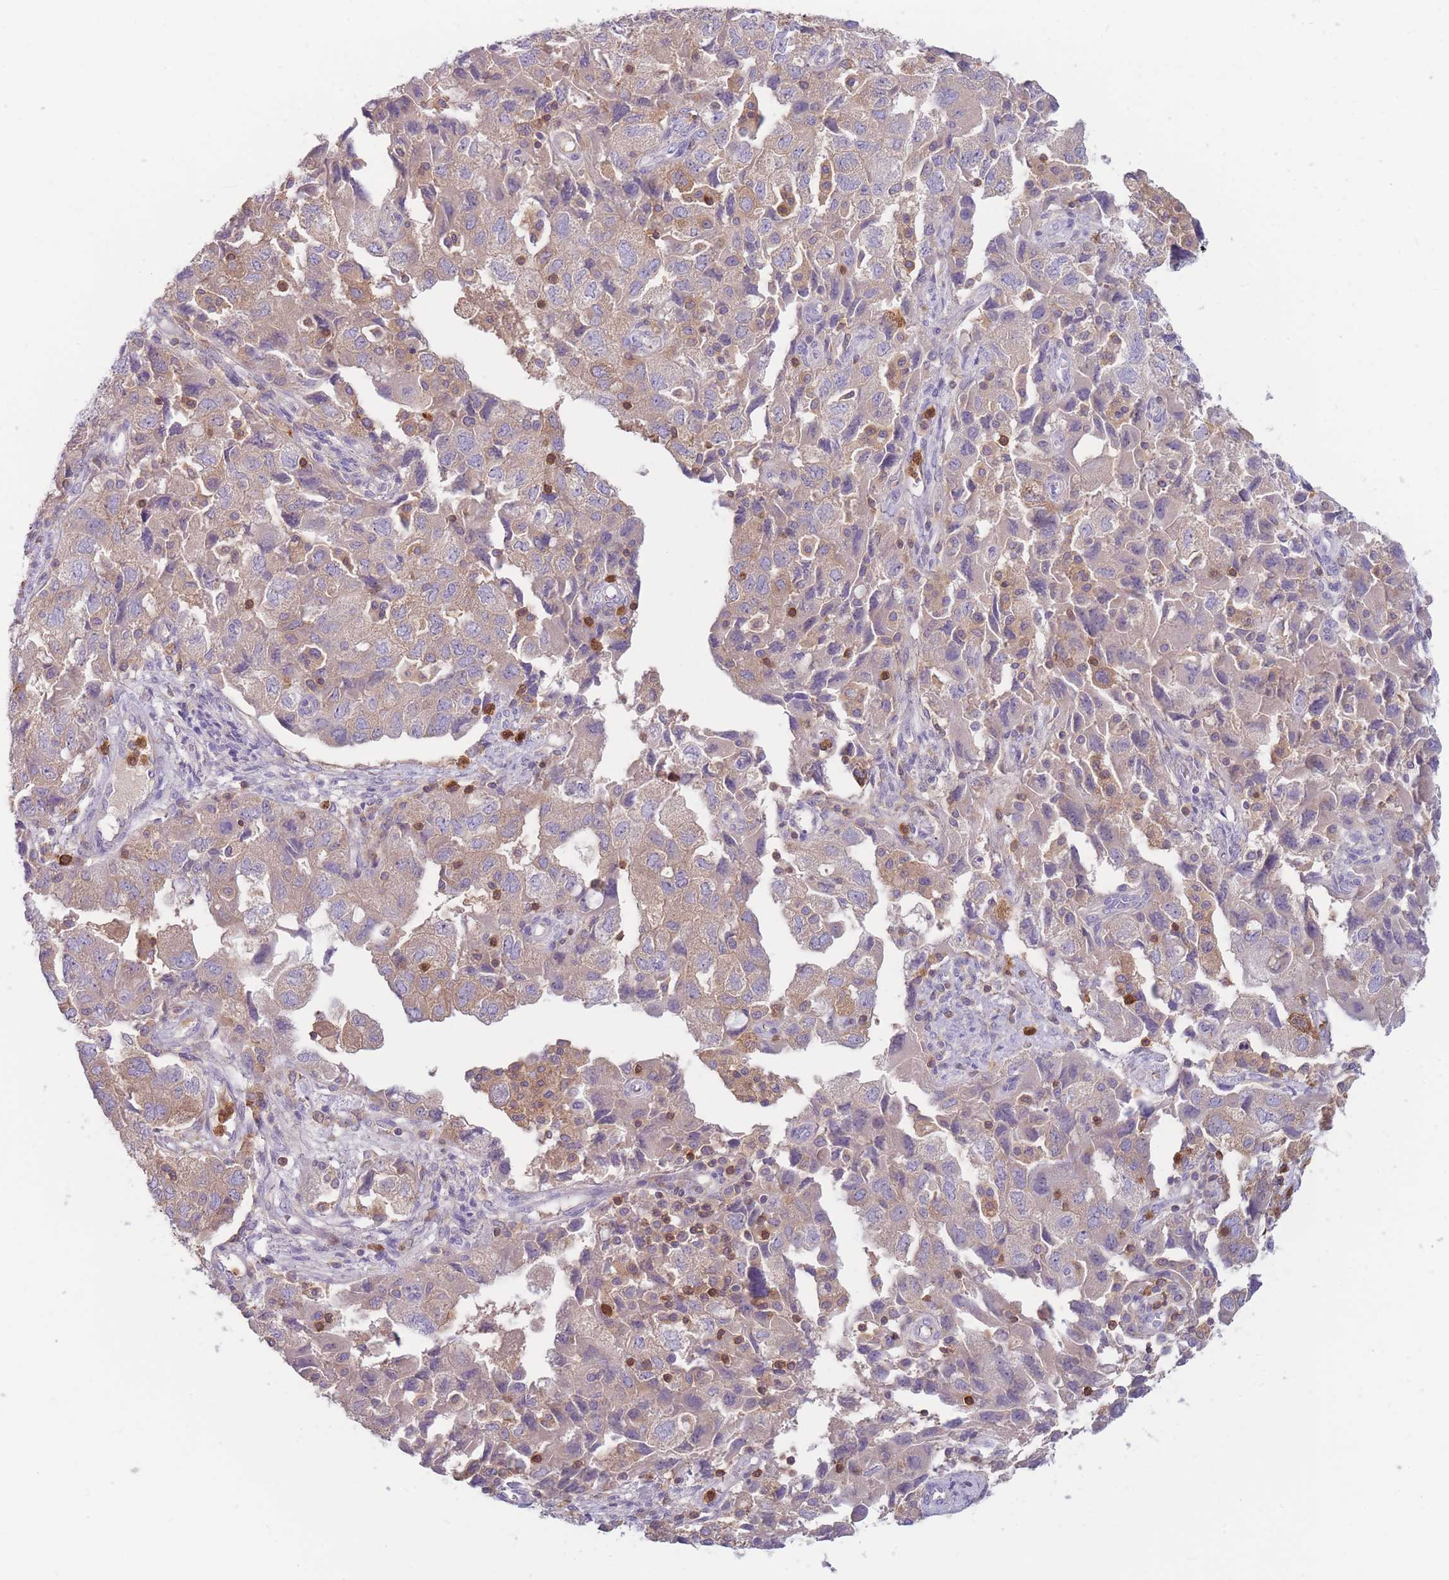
{"staining": {"intensity": "weak", "quantity": ">75%", "location": "cytoplasmic/membranous"}, "tissue": "ovarian cancer", "cell_type": "Tumor cells", "image_type": "cancer", "snomed": [{"axis": "morphology", "description": "Carcinoma, NOS"}, {"axis": "morphology", "description": "Cystadenocarcinoma, serous, NOS"}, {"axis": "topography", "description": "Ovary"}], "caption": "Weak cytoplasmic/membranous protein positivity is seen in approximately >75% of tumor cells in ovarian cancer (serous cystadenocarcinoma). (DAB IHC, brown staining for protein, blue staining for nuclei).", "gene": "ST3GAL4", "patient": {"sex": "female", "age": 69}}